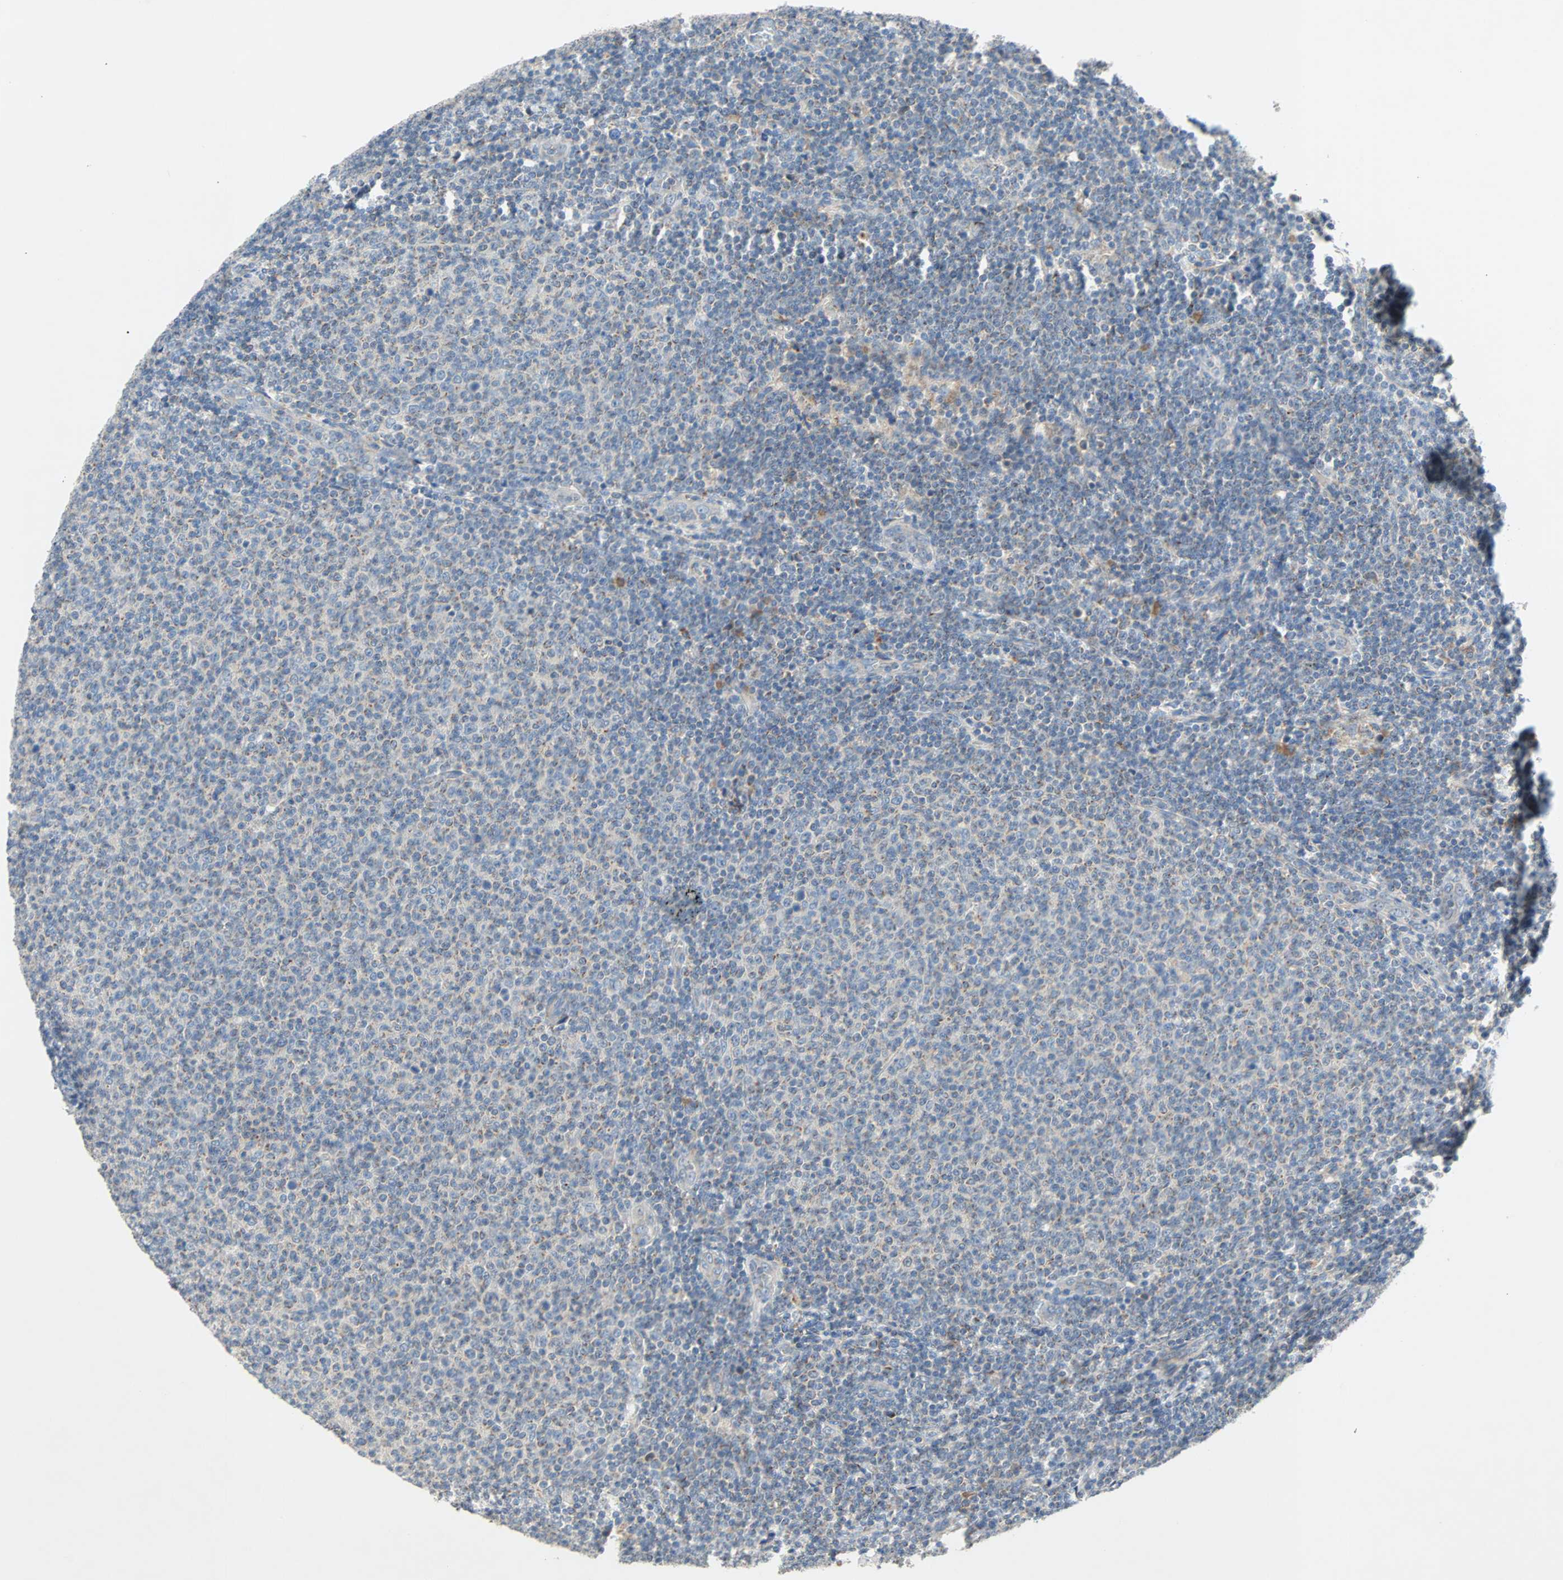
{"staining": {"intensity": "weak", "quantity": "25%-75%", "location": "cytoplasmic/membranous"}, "tissue": "lymphoma", "cell_type": "Tumor cells", "image_type": "cancer", "snomed": [{"axis": "morphology", "description": "Malignant lymphoma, non-Hodgkin's type, Low grade"}, {"axis": "topography", "description": "Lymph node"}], "caption": "Low-grade malignant lymphoma, non-Hodgkin's type stained for a protein exhibits weak cytoplasmic/membranous positivity in tumor cells. The protein is shown in brown color, while the nuclei are stained blue.", "gene": "XYLT1", "patient": {"sex": "male", "age": 66}}